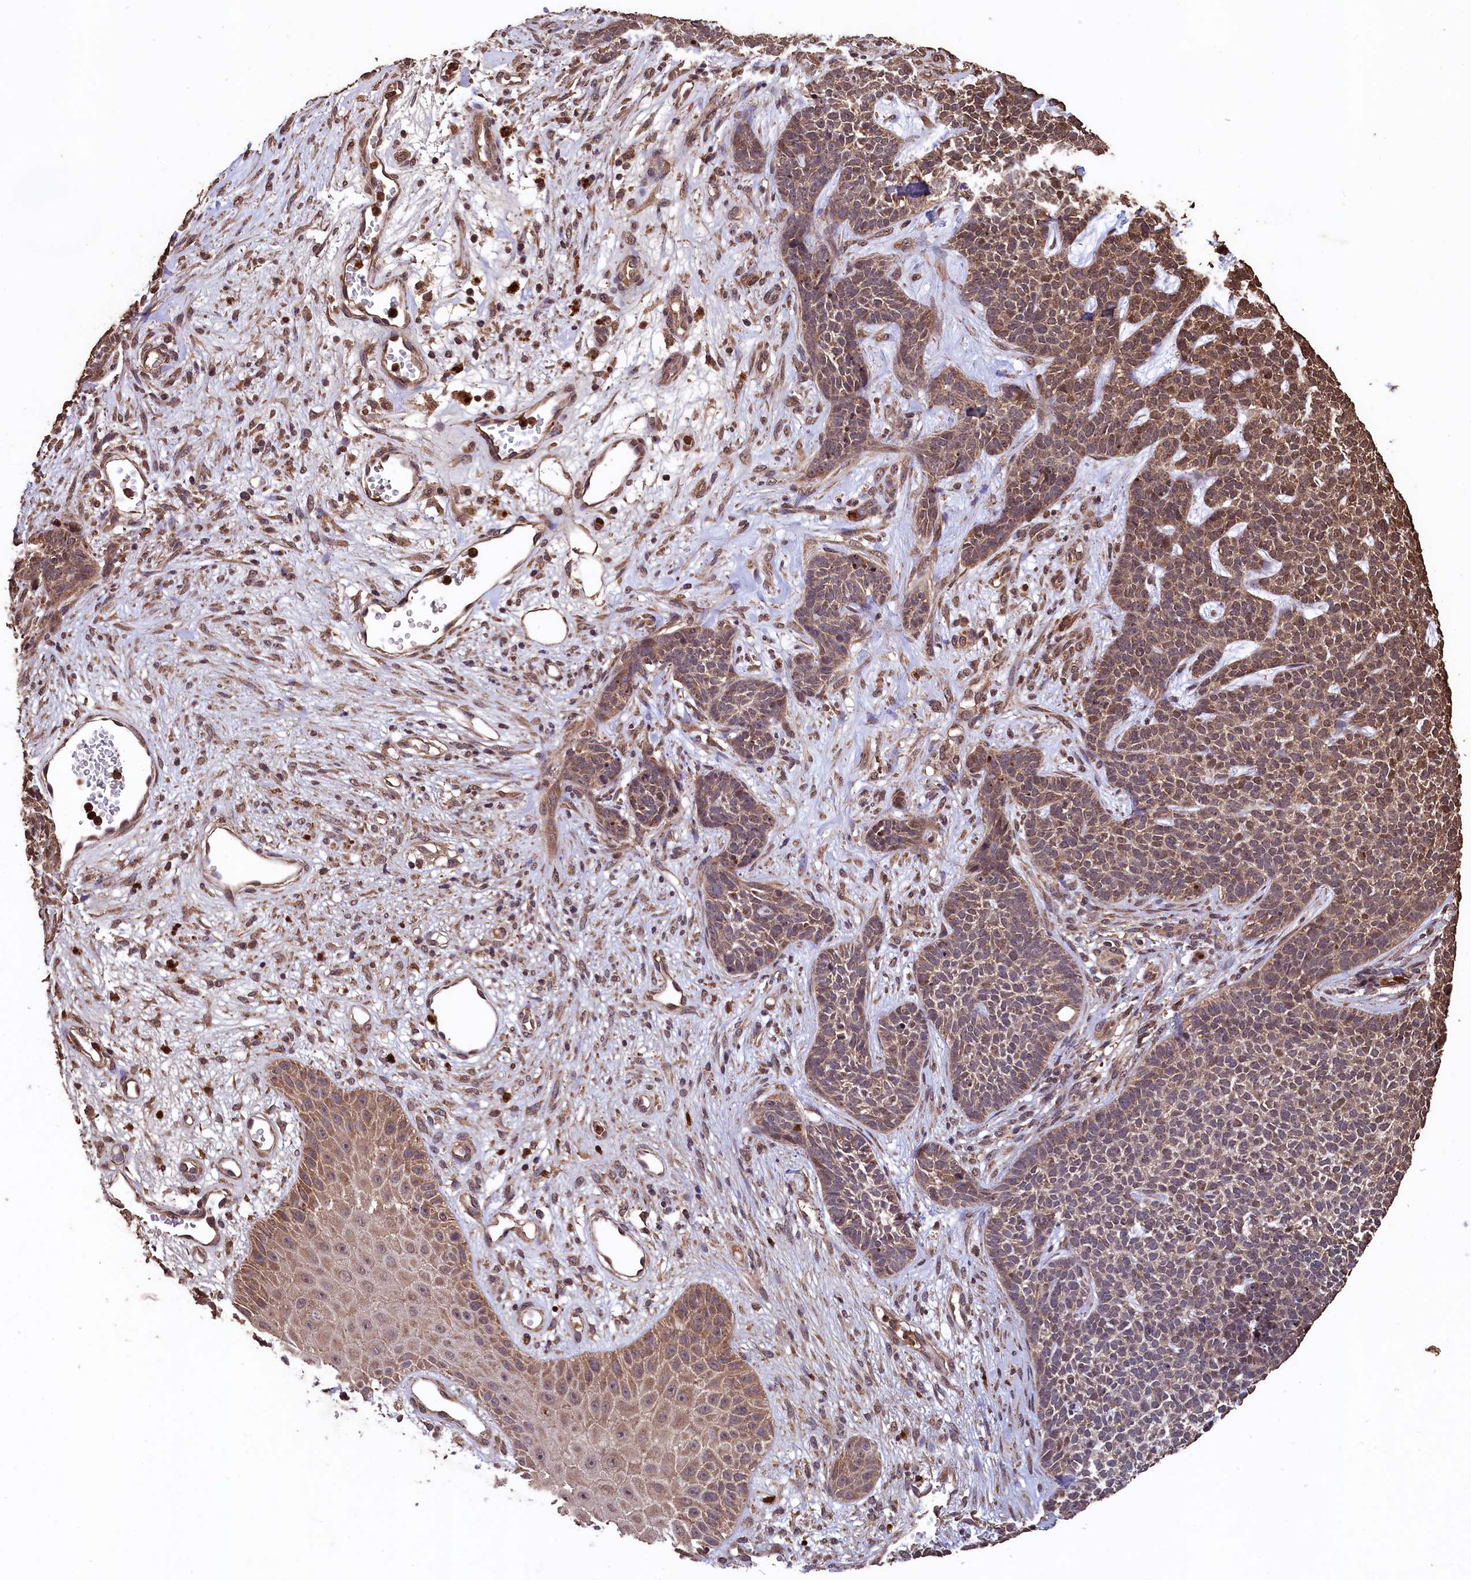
{"staining": {"intensity": "weak", "quantity": ">75%", "location": "cytoplasmic/membranous,nuclear"}, "tissue": "skin cancer", "cell_type": "Tumor cells", "image_type": "cancer", "snomed": [{"axis": "morphology", "description": "Basal cell carcinoma"}, {"axis": "topography", "description": "Skin"}], "caption": "High-power microscopy captured an immunohistochemistry (IHC) micrograph of basal cell carcinoma (skin), revealing weak cytoplasmic/membranous and nuclear staining in approximately >75% of tumor cells.", "gene": "CEP57L1", "patient": {"sex": "female", "age": 84}}